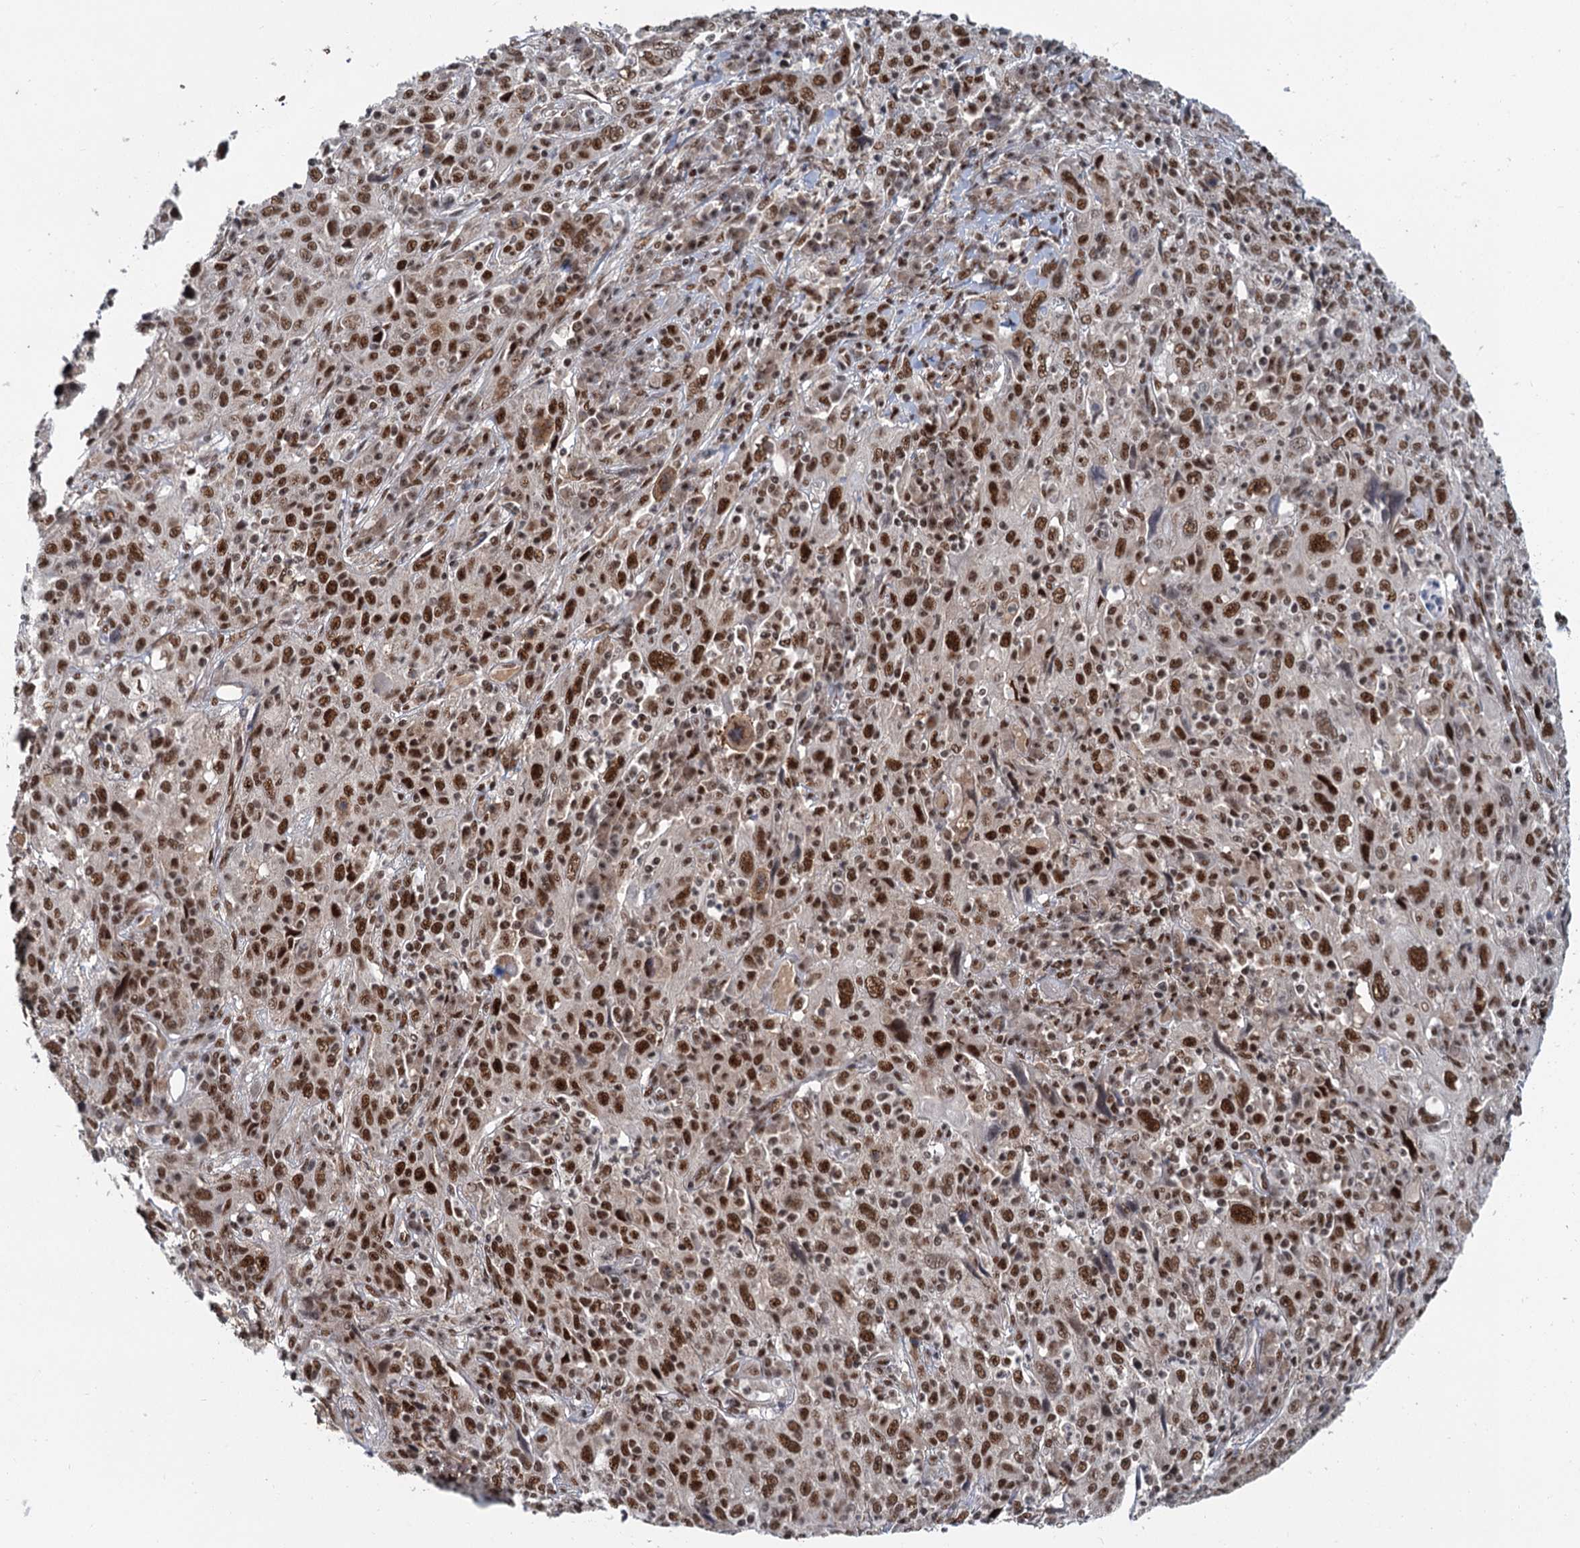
{"staining": {"intensity": "strong", "quantity": ">75%", "location": "nuclear"}, "tissue": "cervical cancer", "cell_type": "Tumor cells", "image_type": "cancer", "snomed": [{"axis": "morphology", "description": "Squamous cell carcinoma, NOS"}, {"axis": "topography", "description": "Cervix"}], "caption": "This is an image of immunohistochemistry staining of cervical squamous cell carcinoma, which shows strong staining in the nuclear of tumor cells.", "gene": "WBP4", "patient": {"sex": "female", "age": 46}}